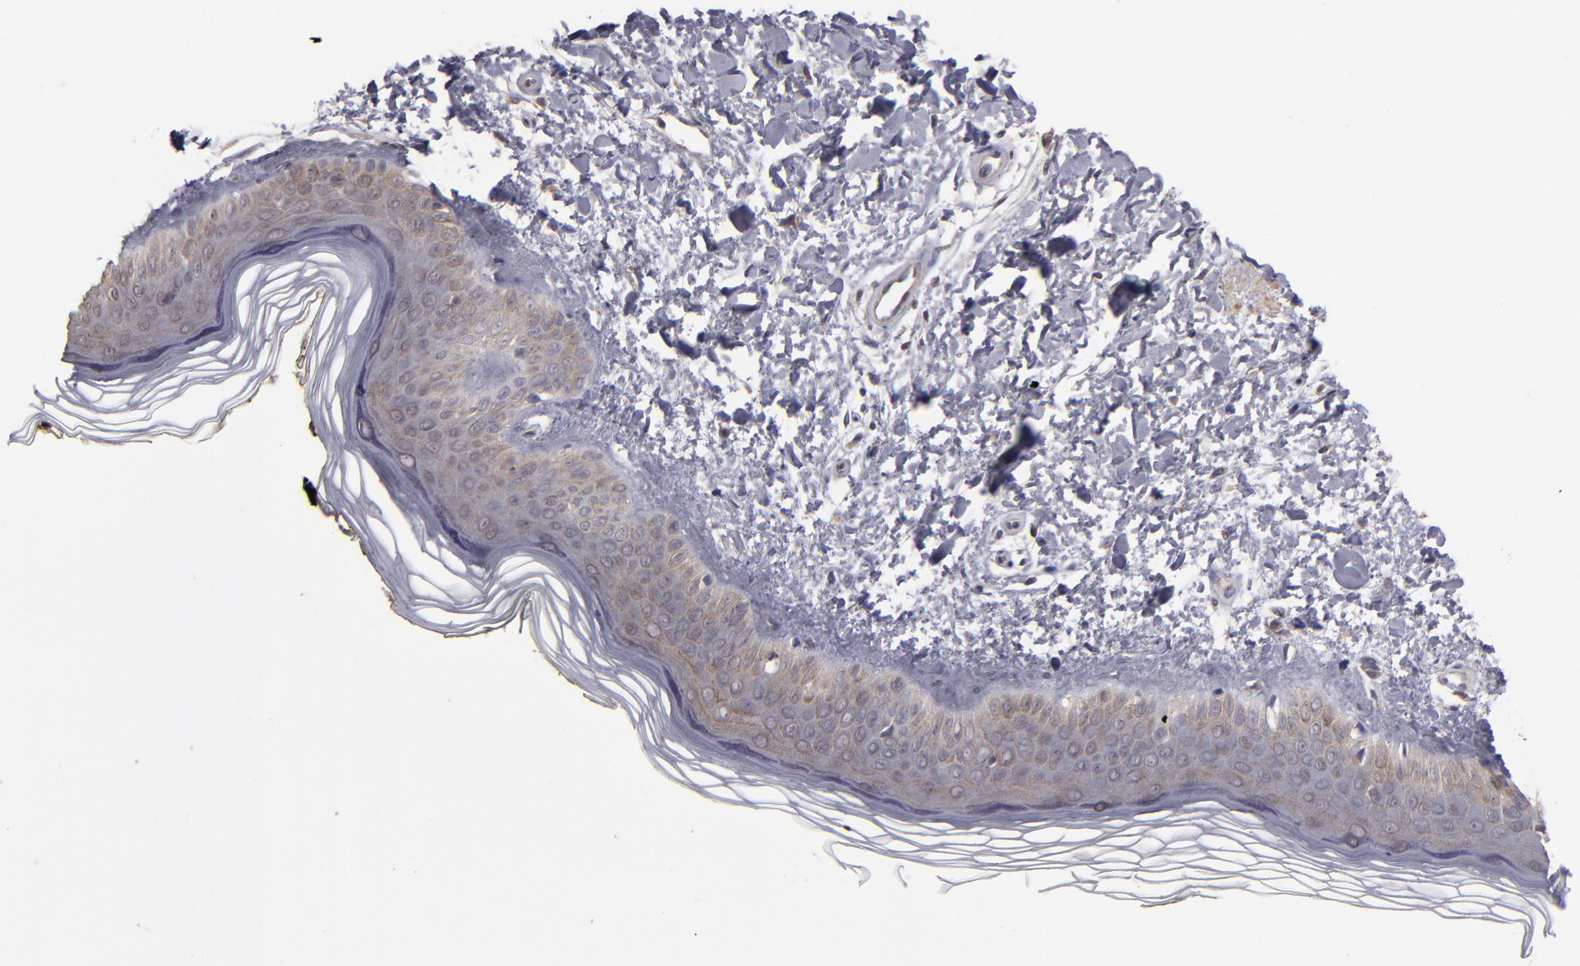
{"staining": {"intensity": "moderate", "quantity": "25%-75%", "location": "cytoplasmic/membranous"}, "tissue": "skin", "cell_type": "Fibroblasts", "image_type": "normal", "snomed": [{"axis": "morphology", "description": "Normal tissue, NOS"}, {"axis": "topography", "description": "Skin"}], "caption": "Immunohistochemistry of normal skin shows medium levels of moderate cytoplasmic/membranous expression in about 25%-75% of fibroblasts. The protein of interest is stained brown, and the nuclei are stained in blue (DAB IHC with brightfield microscopy, high magnification).", "gene": "SERPINA7", "patient": {"sex": "female", "age": 19}}